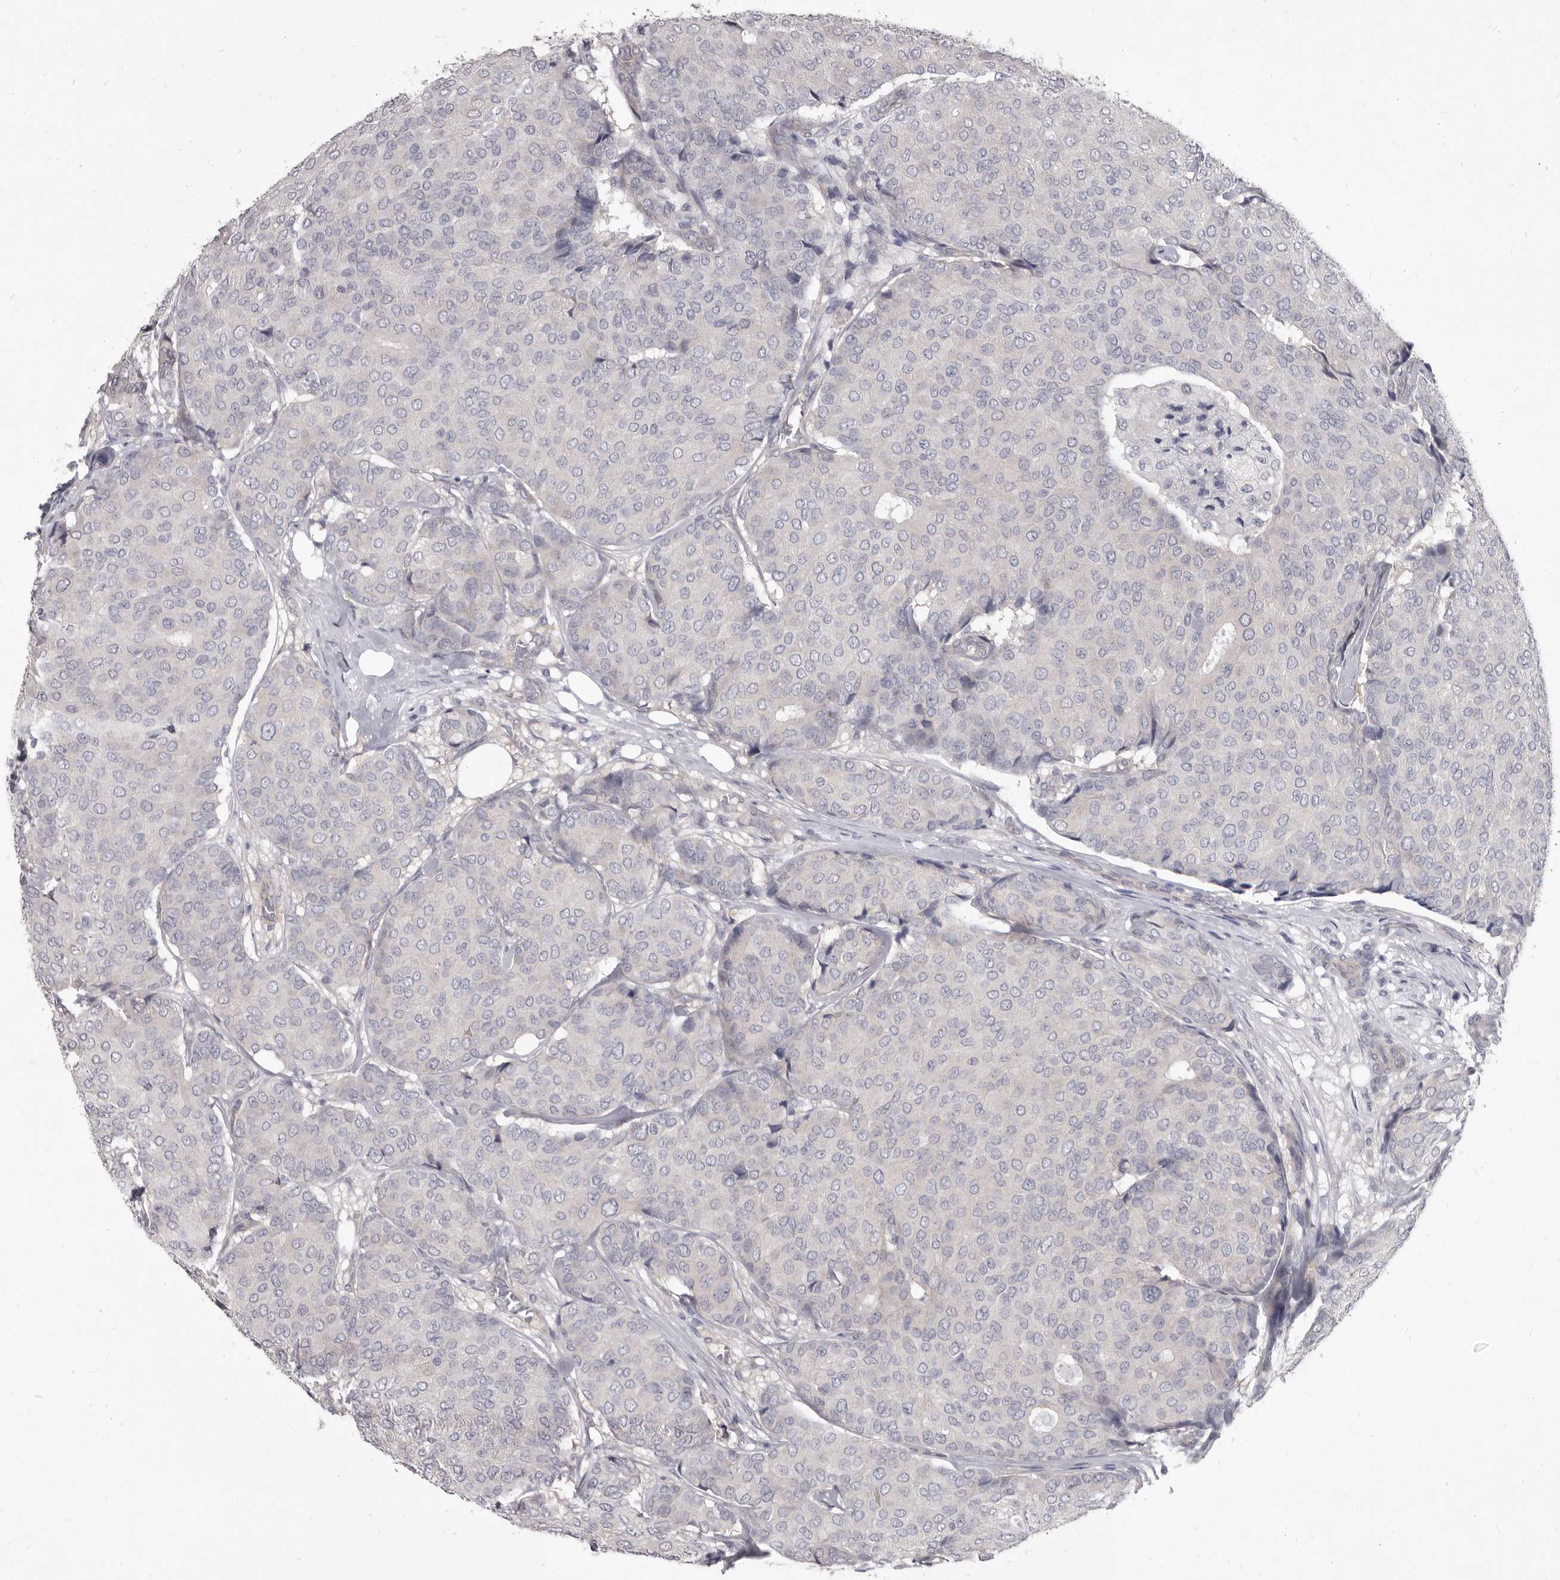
{"staining": {"intensity": "negative", "quantity": "none", "location": "none"}, "tissue": "breast cancer", "cell_type": "Tumor cells", "image_type": "cancer", "snomed": [{"axis": "morphology", "description": "Duct carcinoma"}, {"axis": "topography", "description": "Breast"}], "caption": "Protein analysis of breast cancer exhibits no significant positivity in tumor cells.", "gene": "GSK3B", "patient": {"sex": "female", "age": 75}}